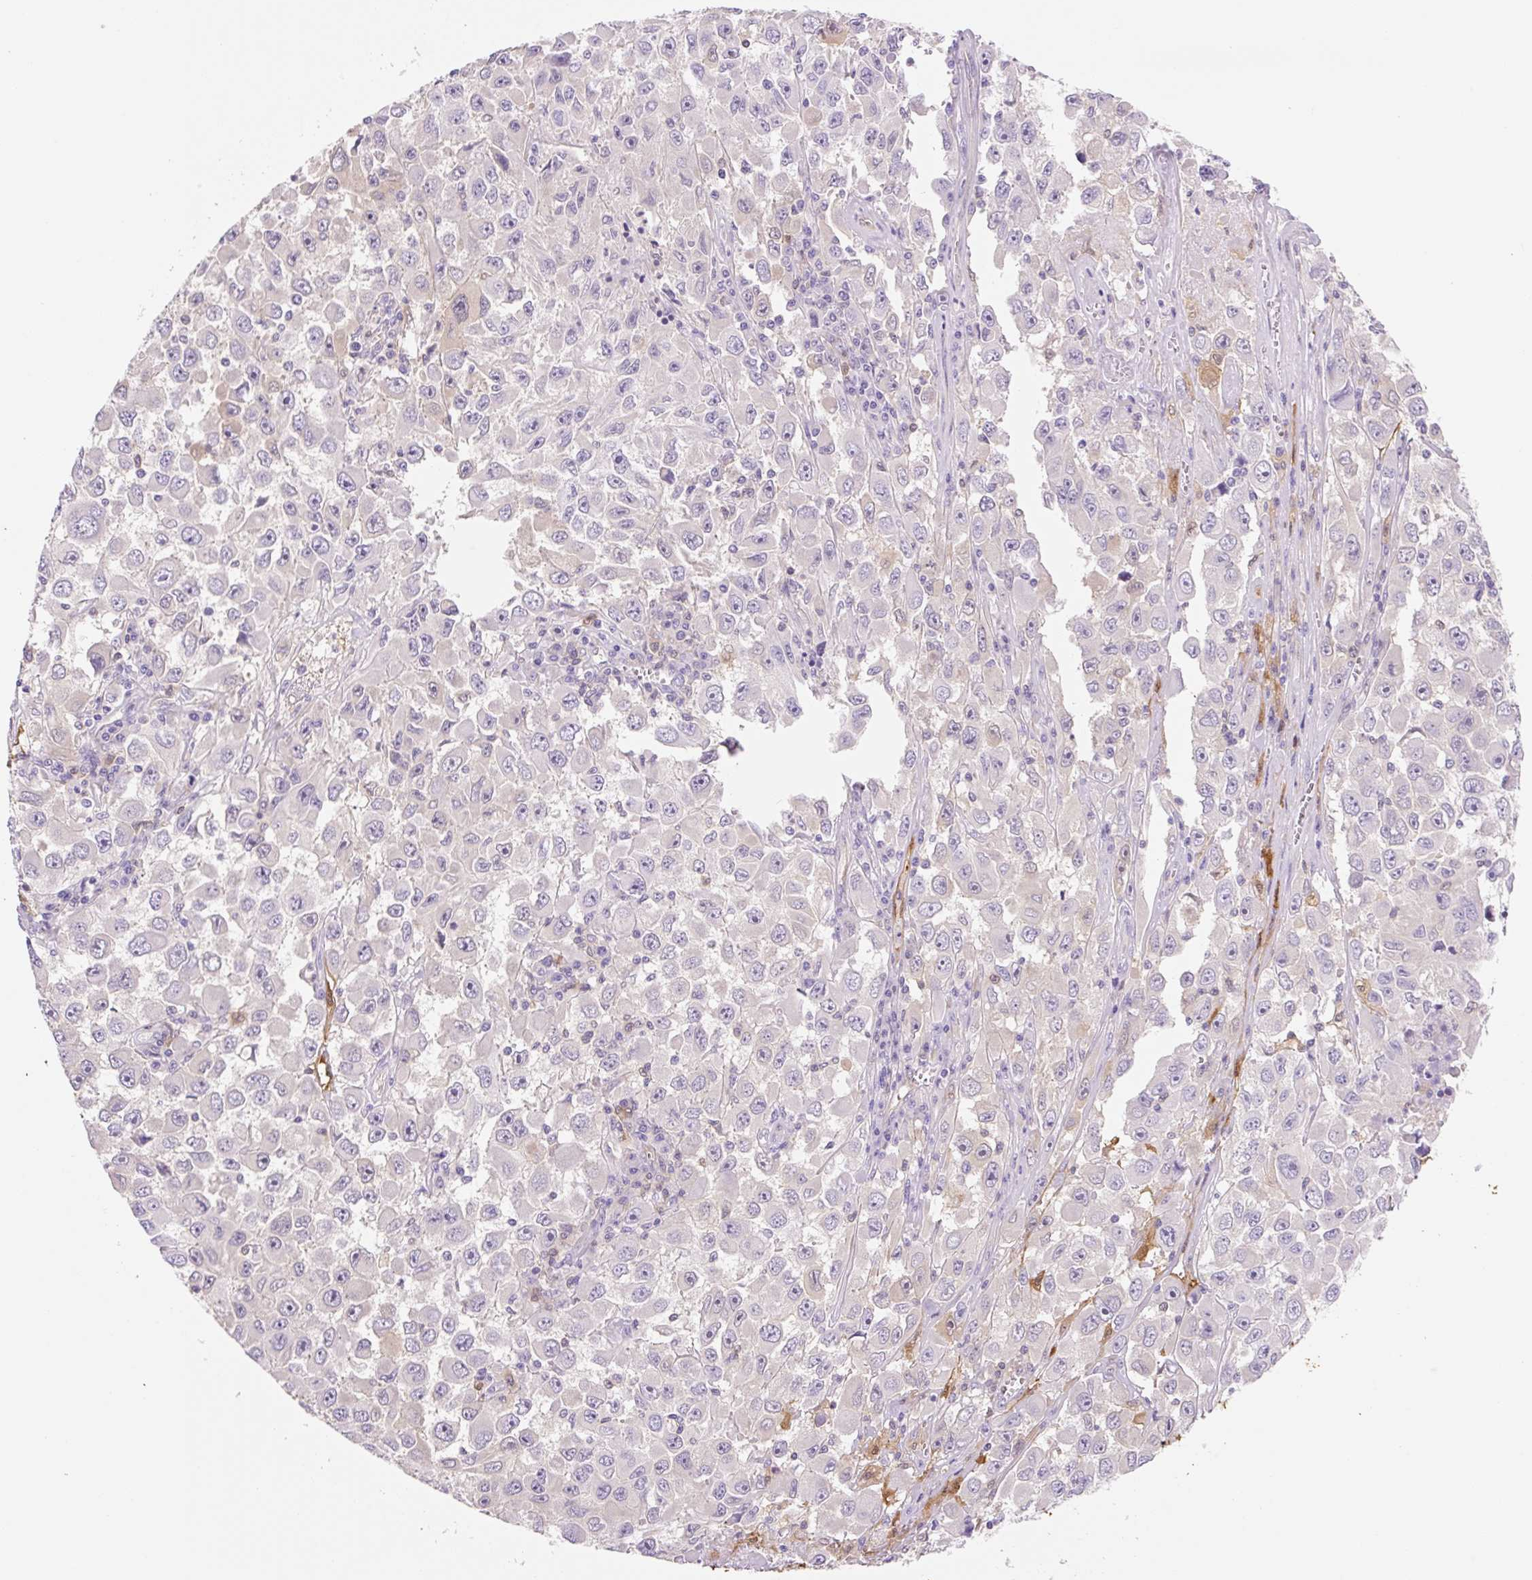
{"staining": {"intensity": "negative", "quantity": "none", "location": "none"}, "tissue": "melanoma", "cell_type": "Tumor cells", "image_type": "cancer", "snomed": [{"axis": "morphology", "description": "Malignant melanoma, Metastatic site"}, {"axis": "topography", "description": "Lymph node"}], "caption": "DAB (3,3'-diaminobenzidine) immunohistochemical staining of malignant melanoma (metastatic site) demonstrates no significant positivity in tumor cells.", "gene": "FABP5", "patient": {"sex": "female", "age": 67}}